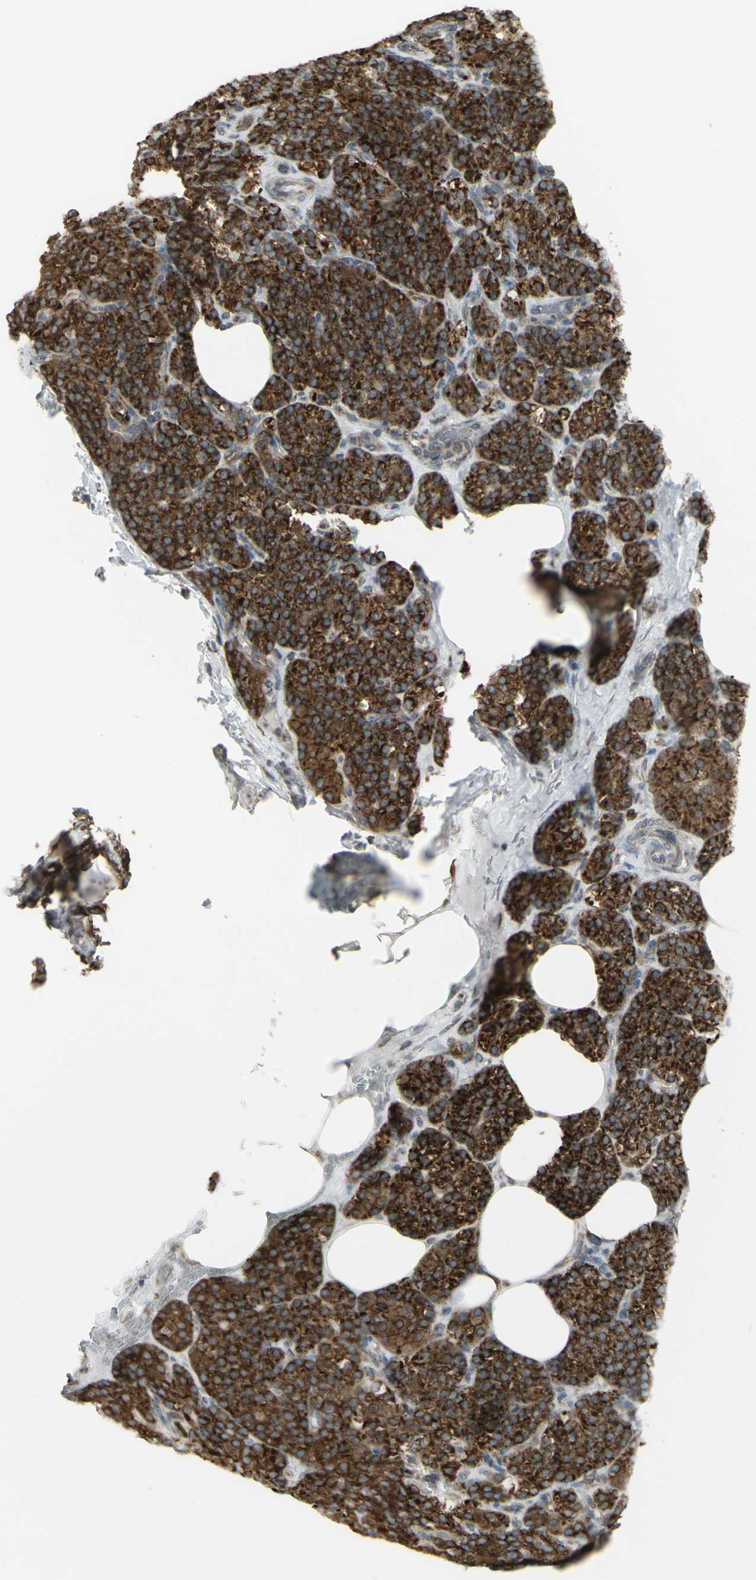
{"staining": {"intensity": "strong", "quantity": ">75%", "location": "cytoplasmic/membranous"}, "tissue": "parathyroid gland", "cell_type": "Glandular cells", "image_type": "normal", "snomed": [{"axis": "morphology", "description": "Normal tissue, NOS"}, {"axis": "topography", "description": "Parathyroid gland"}], "caption": "Protein expression analysis of unremarkable parathyroid gland shows strong cytoplasmic/membranous staining in about >75% of glandular cells.", "gene": "FKBP3", "patient": {"sex": "female", "age": 57}}